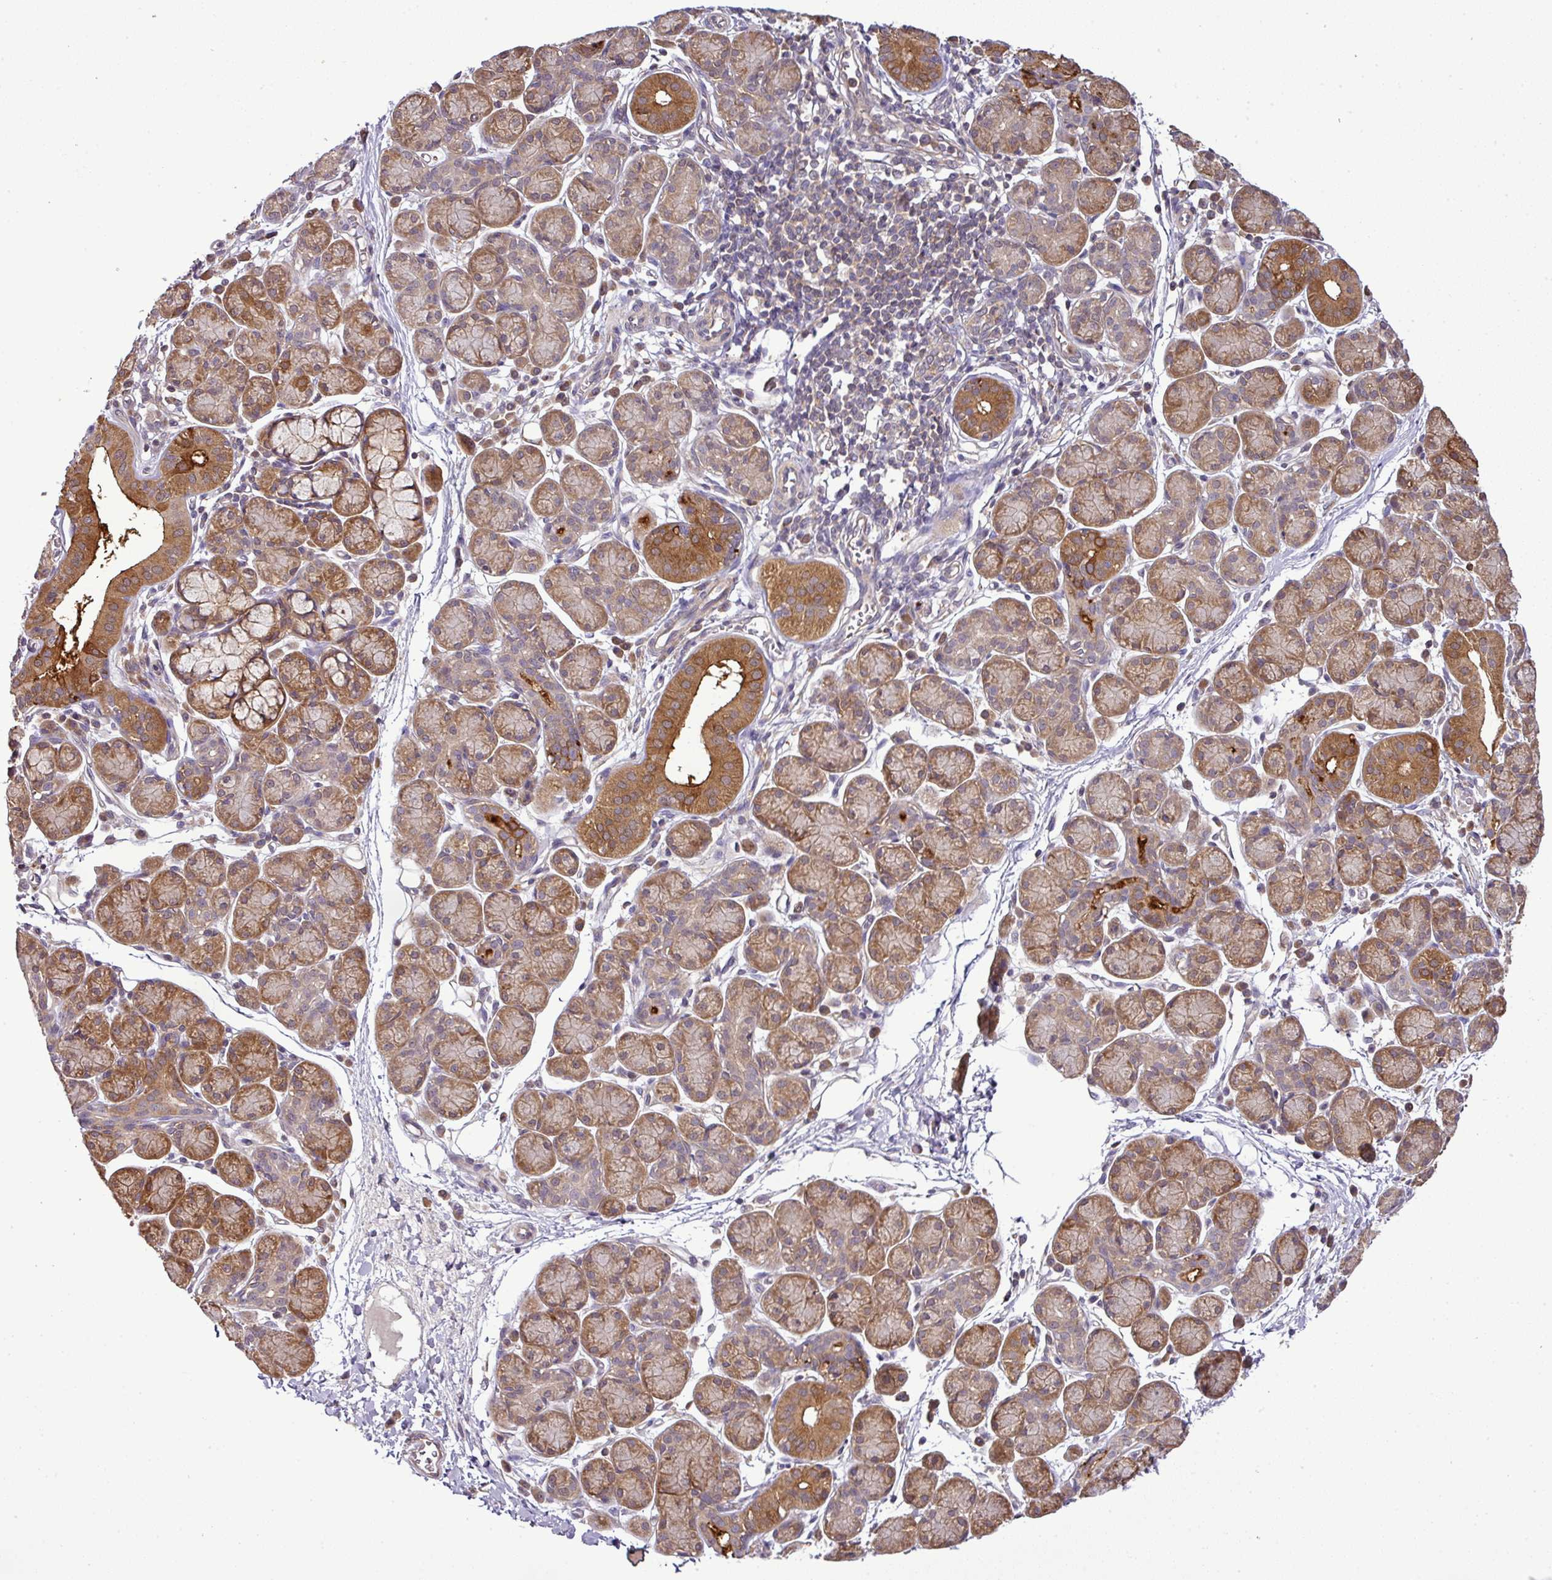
{"staining": {"intensity": "moderate", "quantity": ">75%", "location": "cytoplasmic/membranous"}, "tissue": "salivary gland", "cell_type": "Glandular cells", "image_type": "normal", "snomed": [{"axis": "morphology", "description": "Normal tissue, NOS"}, {"axis": "morphology", "description": "Inflammation, NOS"}, {"axis": "topography", "description": "Lymph node"}, {"axis": "topography", "description": "Salivary gland"}], "caption": "The micrograph demonstrates a brown stain indicating the presence of a protein in the cytoplasmic/membranous of glandular cells in salivary gland. The protein is shown in brown color, while the nuclei are stained blue.", "gene": "TMEM107", "patient": {"sex": "male", "age": 3}}